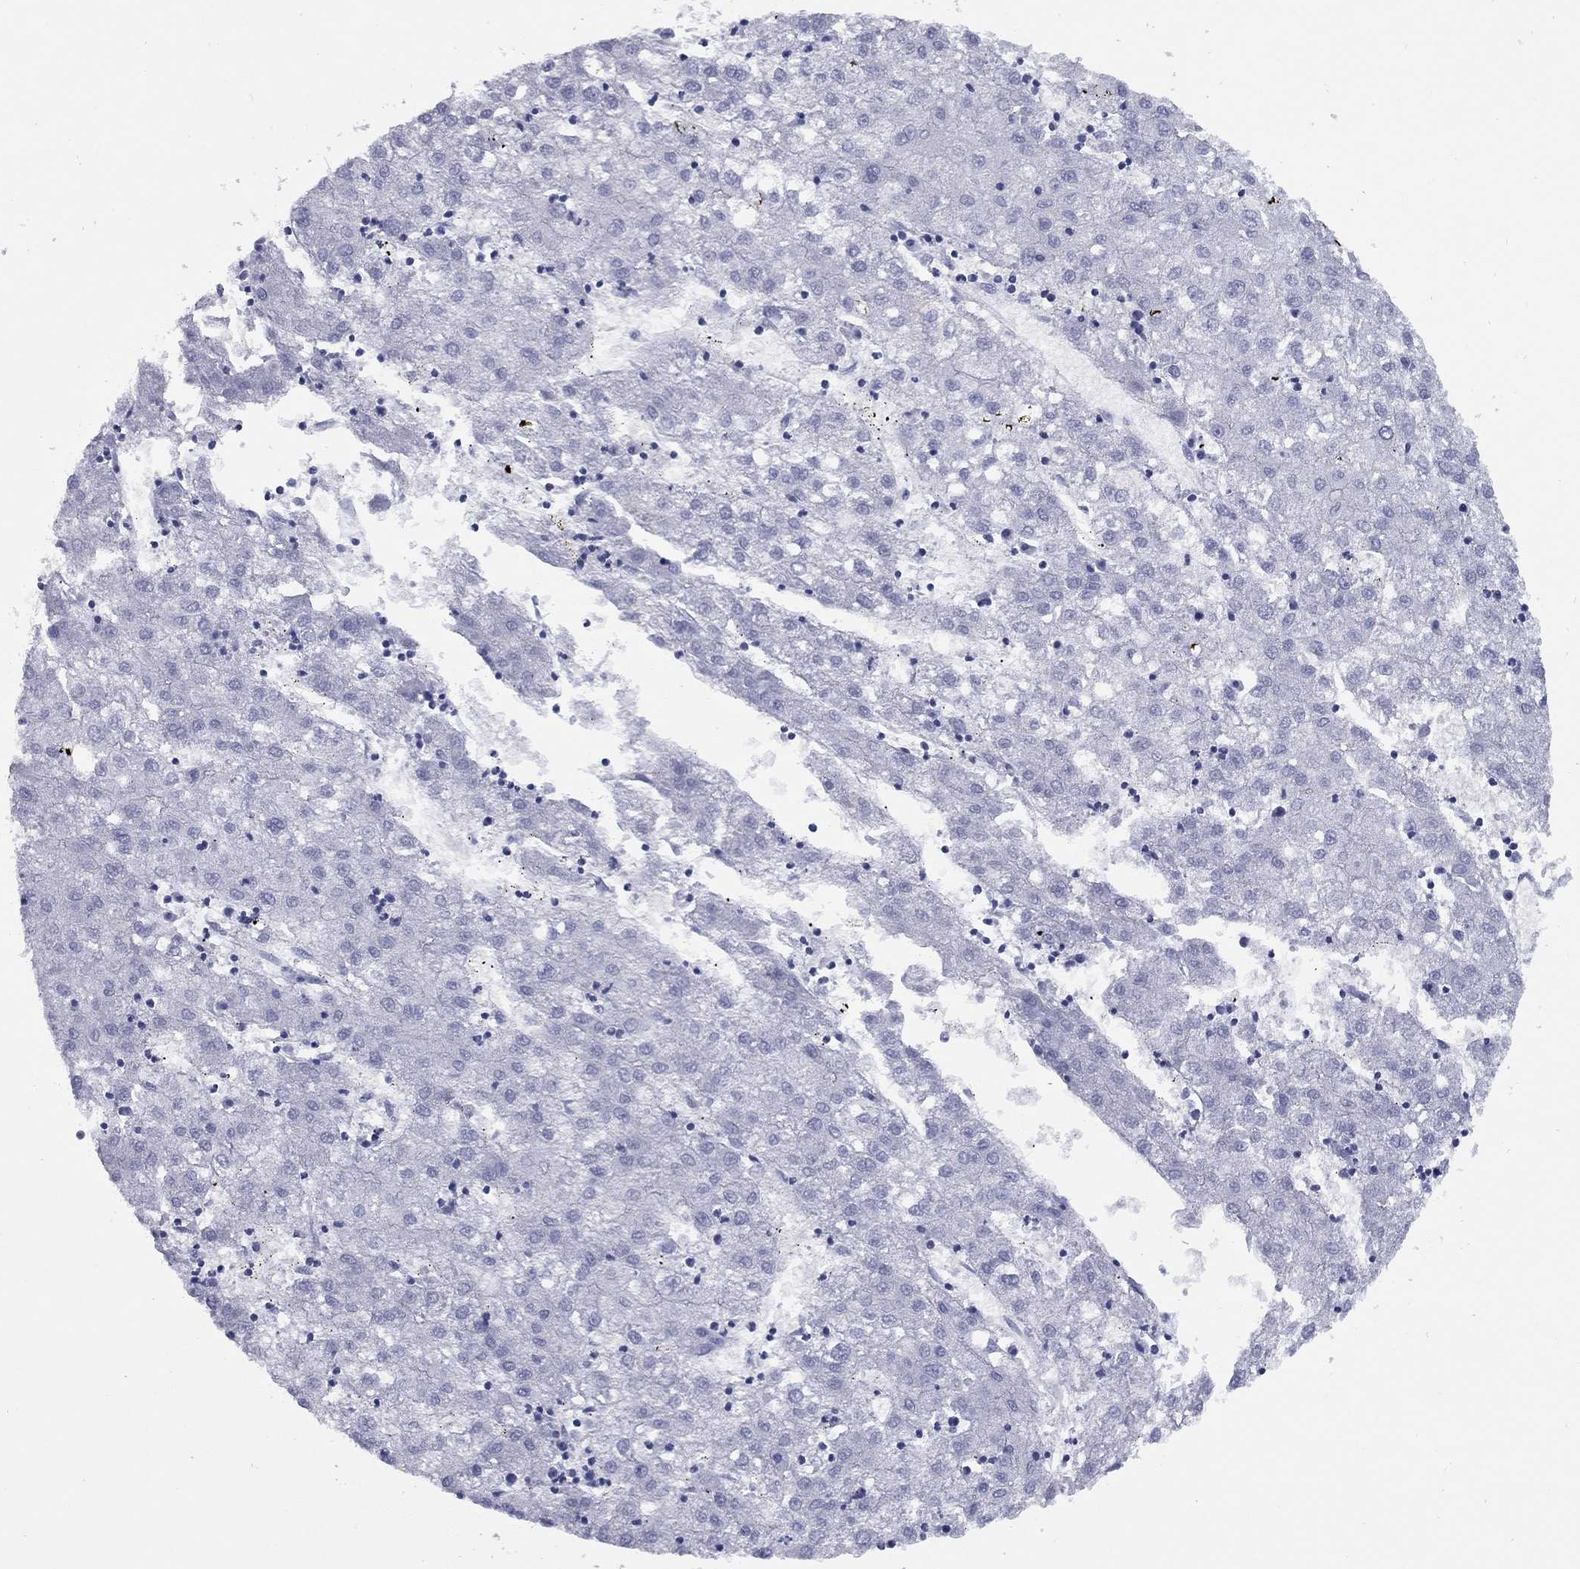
{"staining": {"intensity": "negative", "quantity": "none", "location": "none"}, "tissue": "liver cancer", "cell_type": "Tumor cells", "image_type": "cancer", "snomed": [{"axis": "morphology", "description": "Carcinoma, Hepatocellular, NOS"}, {"axis": "topography", "description": "Liver"}], "caption": "This is an IHC histopathology image of human liver cancer. There is no expression in tumor cells.", "gene": "NPPA", "patient": {"sex": "male", "age": 72}}